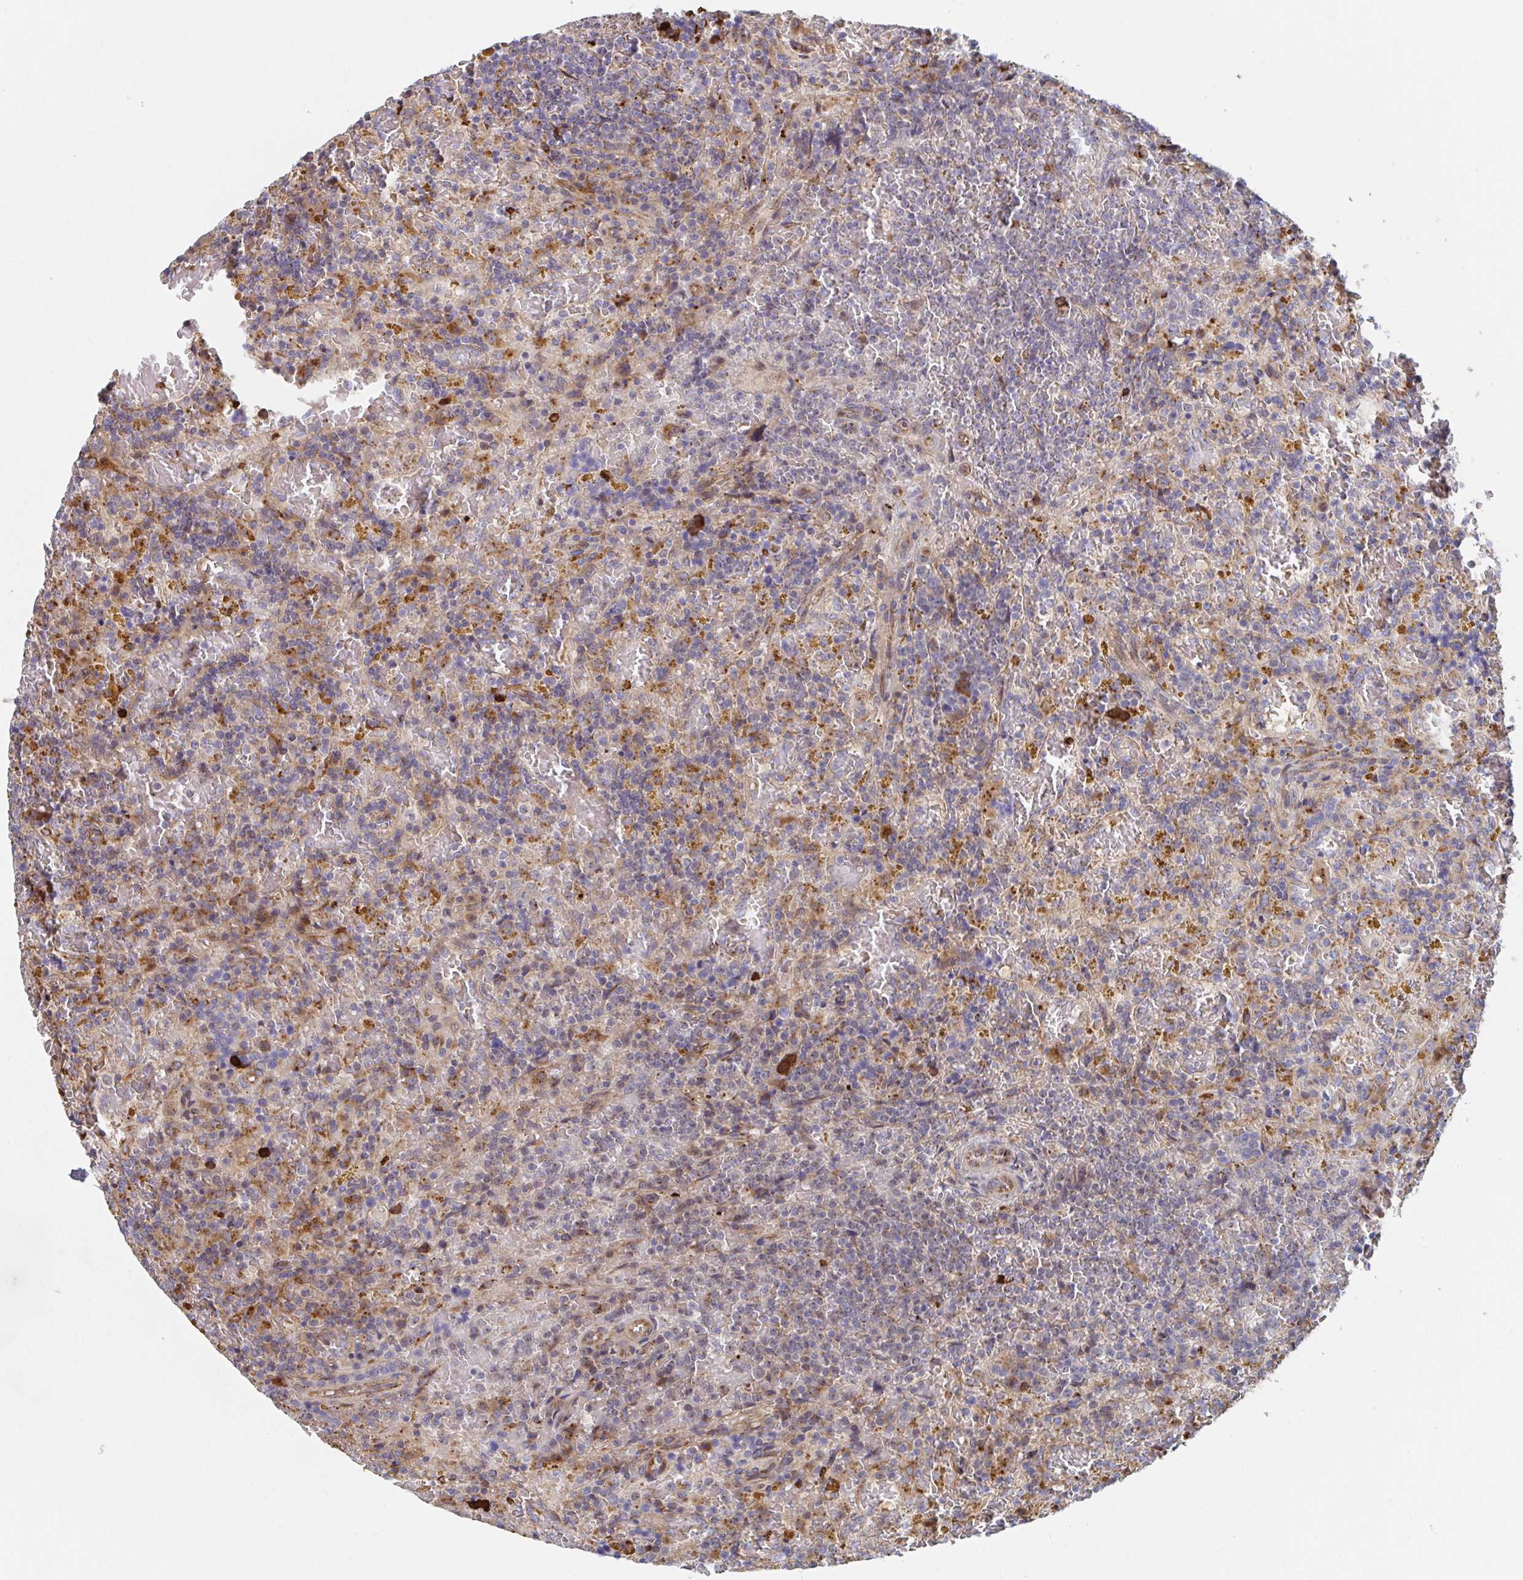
{"staining": {"intensity": "negative", "quantity": "none", "location": "none"}, "tissue": "lymphoma", "cell_type": "Tumor cells", "image_type": "cancer", "snomed": [{"axis": "morphology", "description": "Malignant lymphoma, non-Hodgkin's type, Low grade"}, {"axis": "topography", "description": "Spleen"}], "caption": "Immunohistochemistry (IHC) histopathology image of human lymphoma stained for a protein (brown), which shows no positivity in tumor cells.", "gene": "FJX1", "patient": {"sex": "female", "age": 65}}